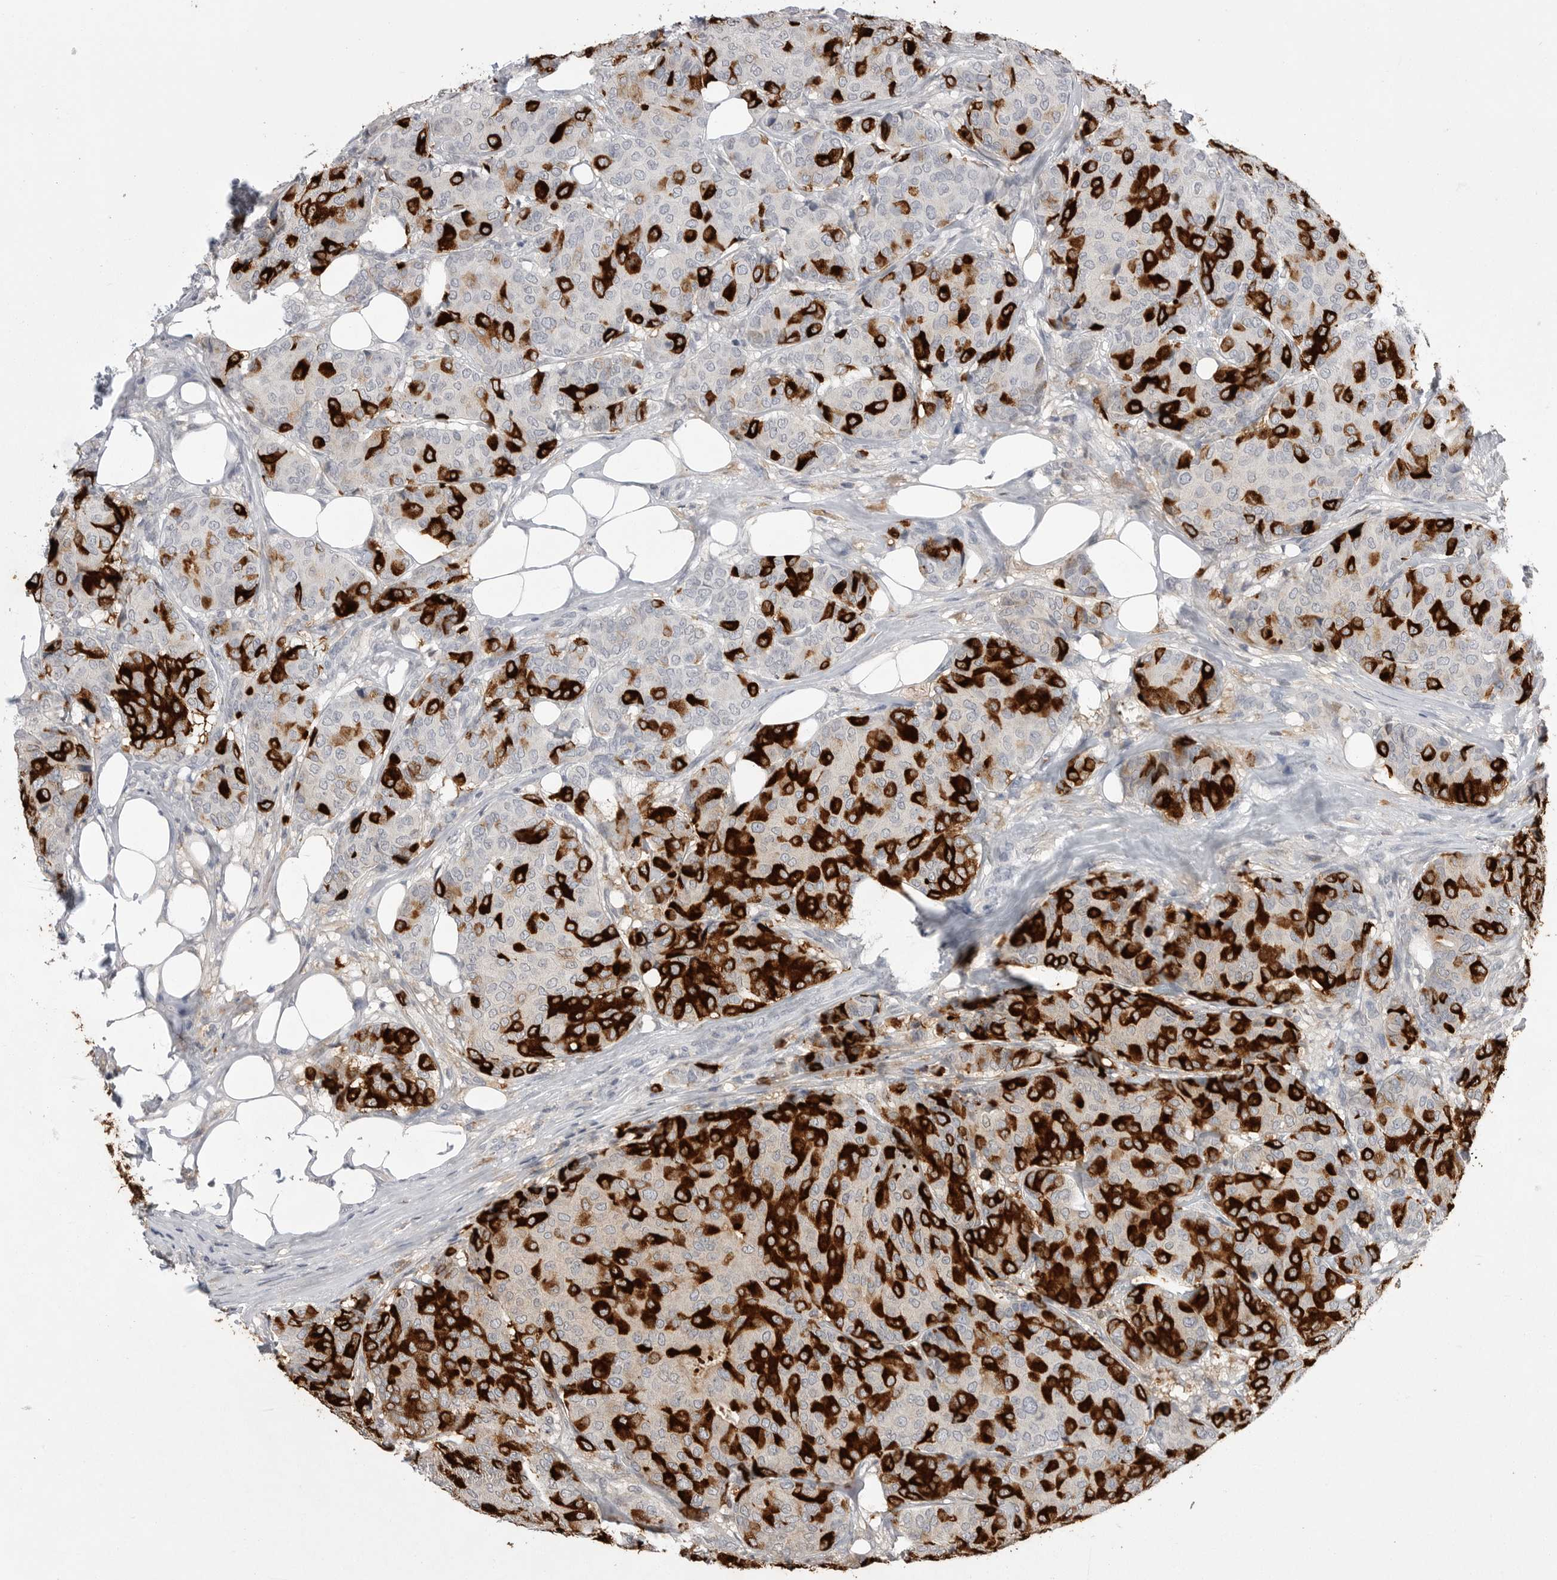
{"staining": {"intensity": "strong", "quantity": "25%-75%", "location": "cytoplasmic/membranous"}, "tissue": "breast cancer", "cell_type": "Tumor cells", "image_type": "cancer", "snomed": [{"axis": "morphology", "description": "Duct carcinoma"}, {"axis": "topography", "description": "Breast"}], "caption": "Human breast invasive ductal carcinoma stained for a protein (brown) exhibits strong cytoplasmic/membranous positive positivity in about 25%-75% of tumor cells.", "gene": "CPB1", "patient": {"sex": "female", "age": 75}}